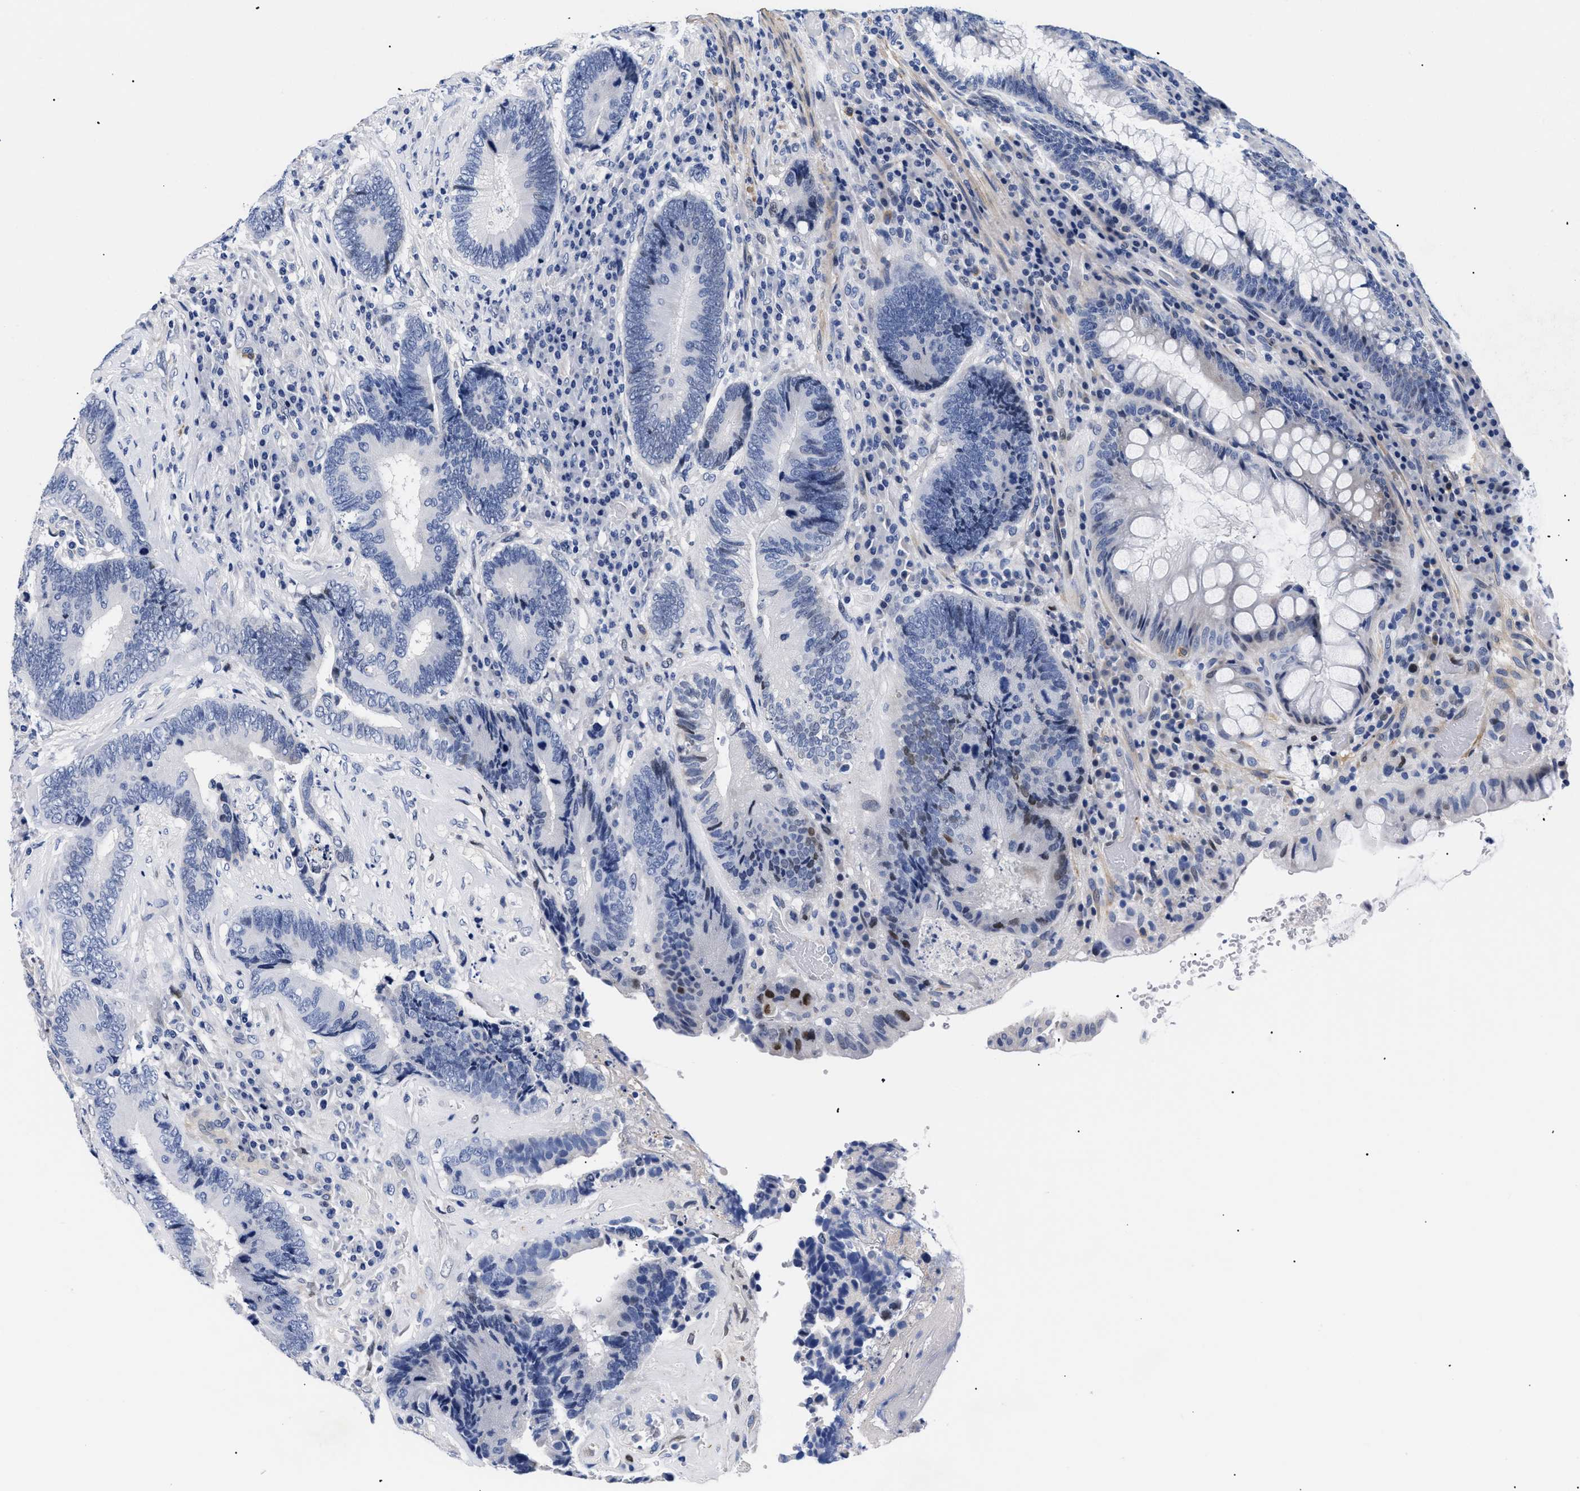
{"staining": {"intensity": "moderate", "quantity": "<25%", "location": "nuclear"}, "tissue": "colorectal cancer", "cell_type": "Tumor cells", "image_type": "cancer", "snomed": [{"axis": "morphology", "description": "Adenocarcinoma, NOS"}, {"axis": "topography", "description": "Rectum"}], "caption": "DAB immunohistochemical staining of adenocarcinoma (colorectal) shows moderate nuclear protein expression in about <25% of tumor cells. Nuclei are stained in blue.", "gene": "SHD", "patient": {"sex": "female", "age": 89}}